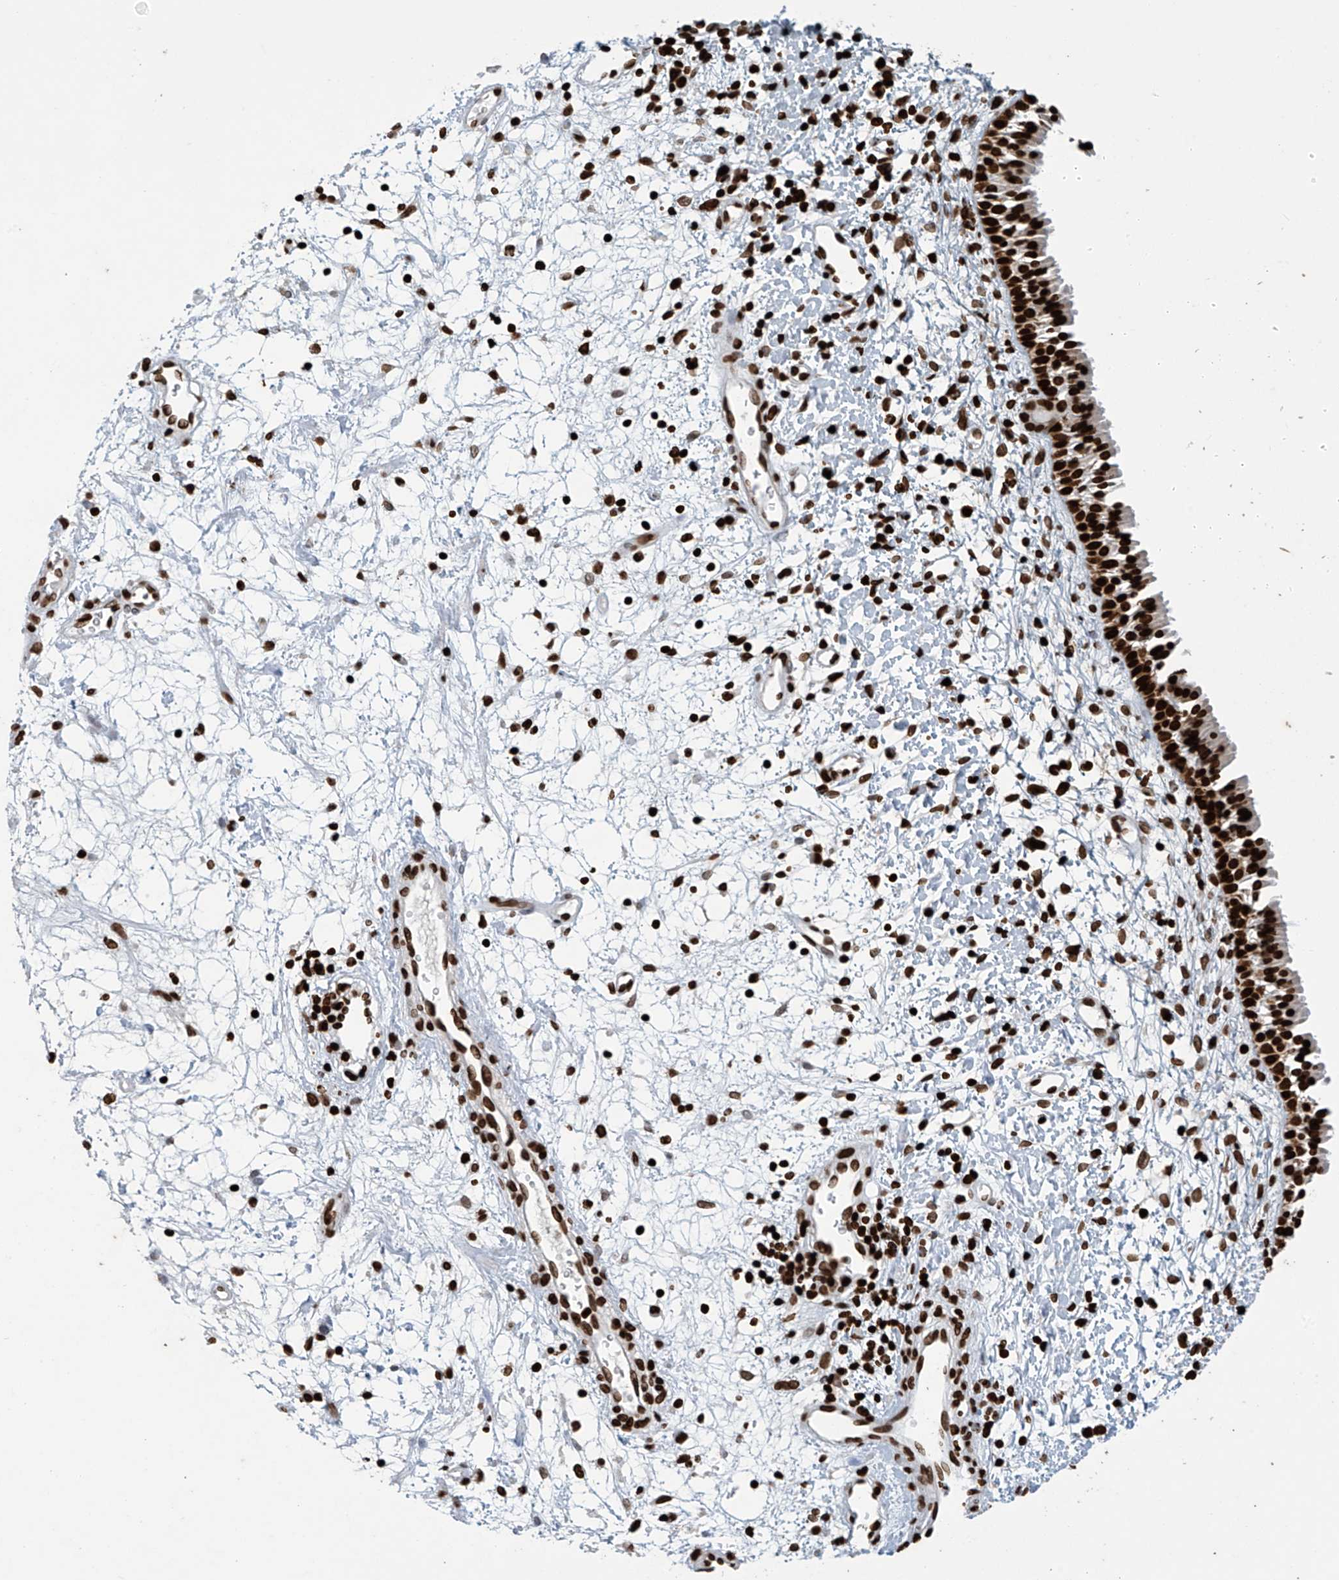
{"staining": {"intensity": "strong", "quantity": ">75%", "location": "nuclear"}, "tissue": "nasopharynx", "cell_type": "Respiratory epithelial cells", "image_type": "normal", "snomed": [{"axis": "morphology", "description": "Normal tissue, NOS"}, {"axis": "topography", "description": "Nasopharynx"}], "caption": "The micrograph demonstrates staining of unremarkable nasopharynx, revealing strong nuclear protein positivity (brown color) within respiratory epithelial cells.", "gene": "H4C16", "patient": {"sex": "male", "age": 22}}